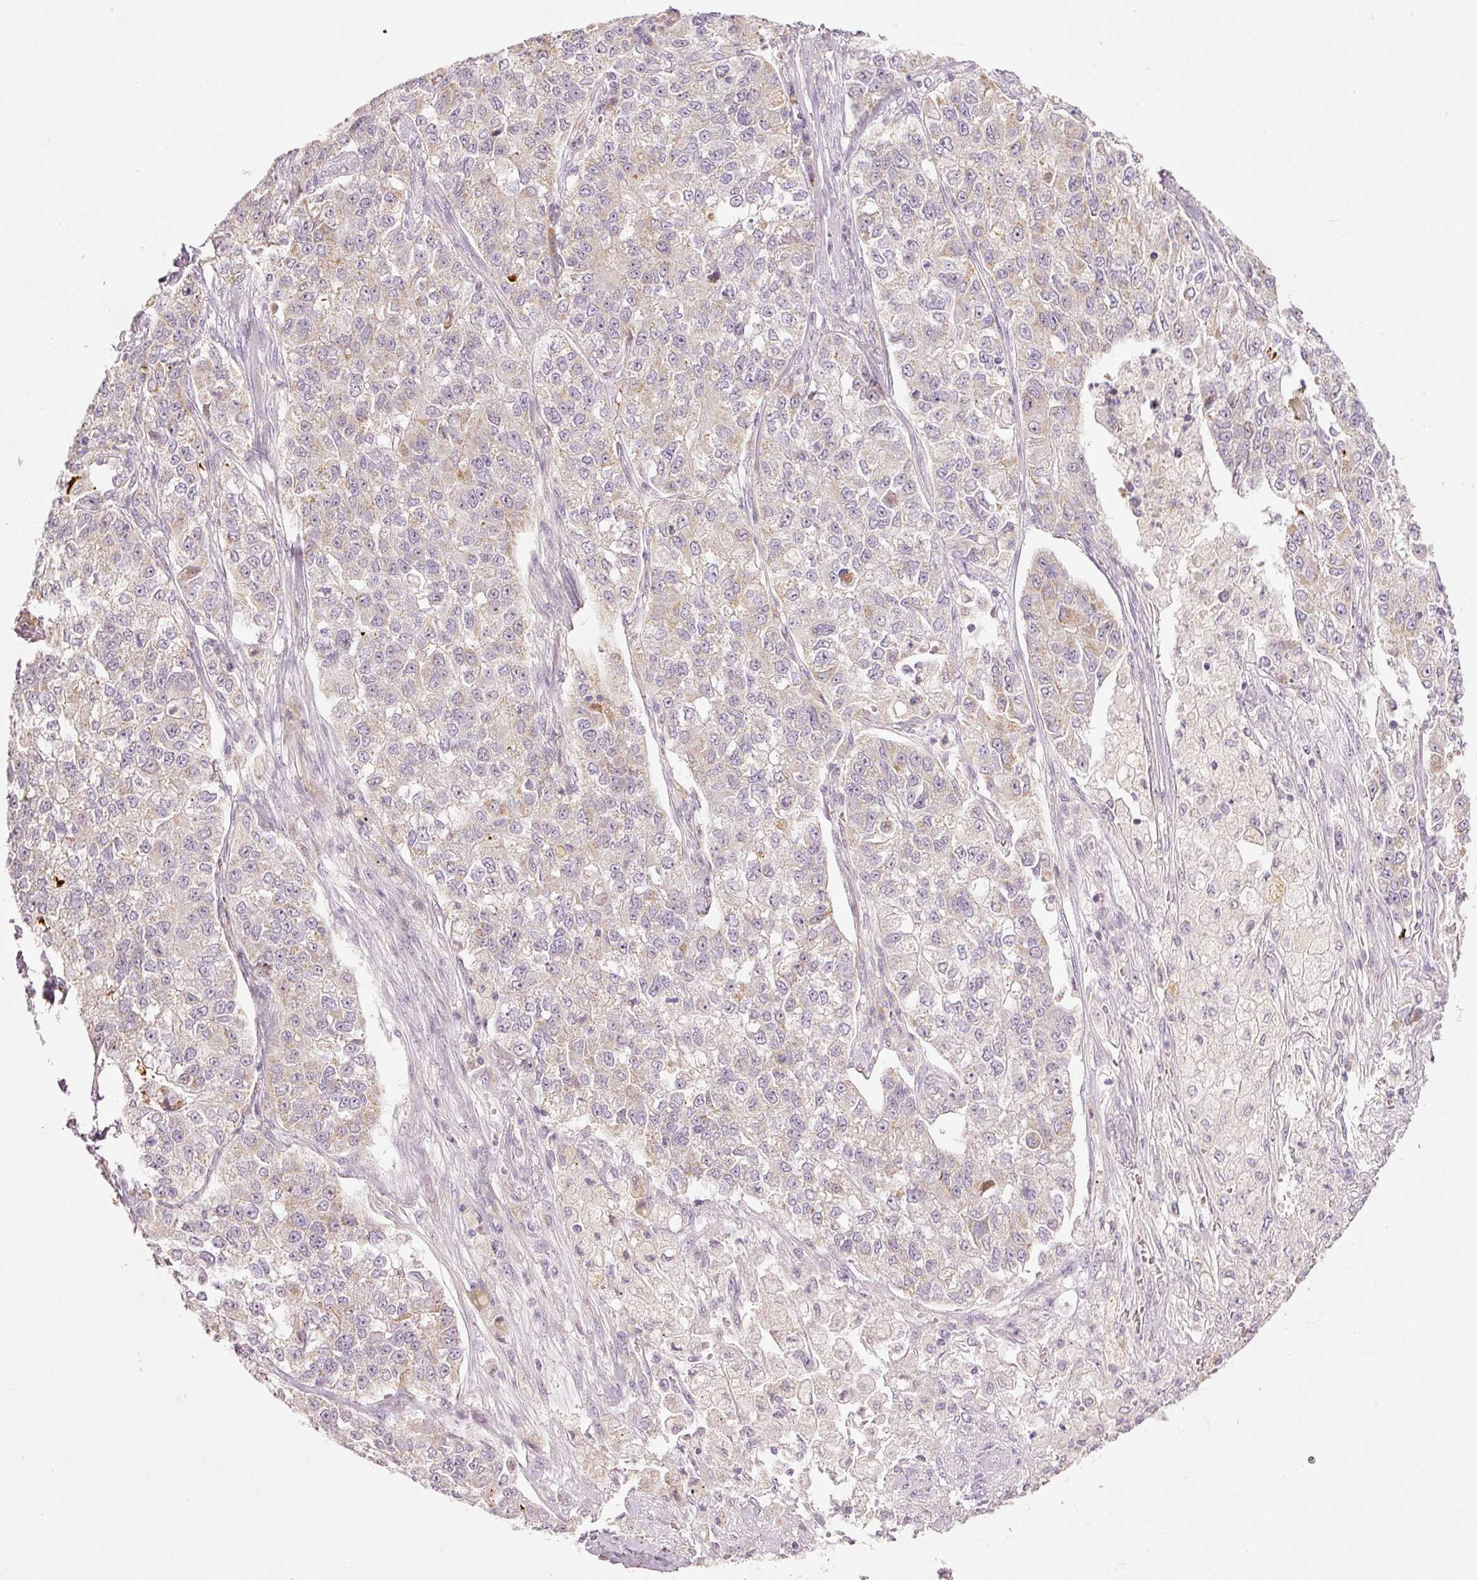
{"staining": {"intensity": "weak", "quantity": "<25%", "location": "cytoplasmic/membranous"}, "tissue": "lung cancer", "cell_type": "Tumor cells", "image_type": "cancer", "snomed": [{"axis": "morphology", "description": "Adenocarcinoma, NOS"}, {"axis": "topography", "description": "Lung"}], "caption": "Immunohistochemistry (IHC) of lung adenocarcinoma displays no staining in tumor cells.", "gene": "CDC20B", "patient": {"sex": "male", "age": 49}}